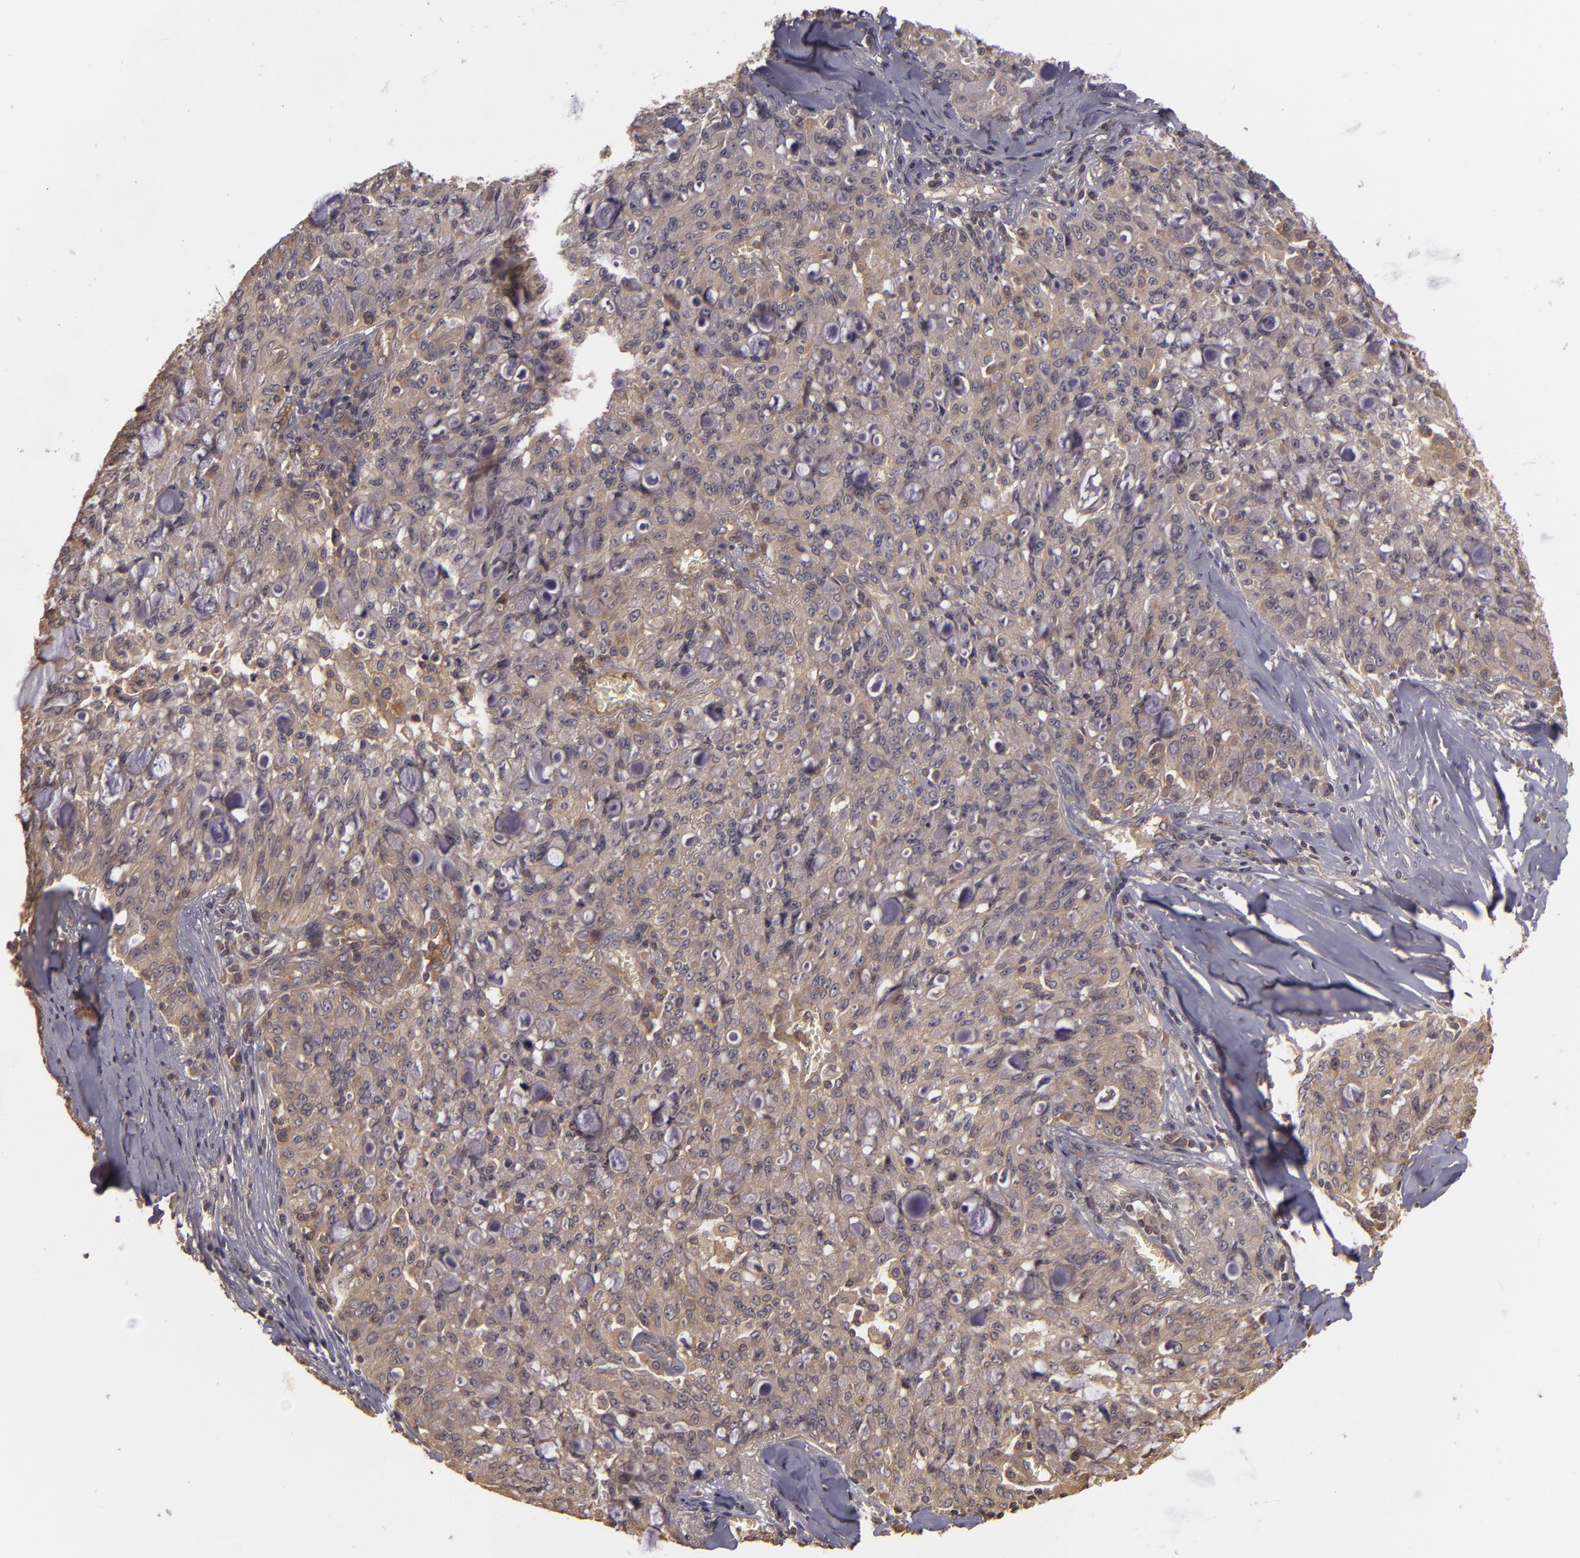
{"staining": {"intensity": "weak", "quantity": ">75%", "location": "cytoplasmic/membranous"}, "tissue": "lung cancer", "cell_type": "Tumor cells", "image_type": "cancer", "snomed": [{"axis": "morphology", "description": "Adenocarcinoma, NOS"}, {"axis": "topography", "description": "Lung"}], "caption": "Lung cancer tissue exhibits weak cytoplasmic/membranous staining in about >75% of tumor cells, visualized by immunohistochemistry.", "gene": "HRAS", "patient": {"sex": "female", "age": 44}}